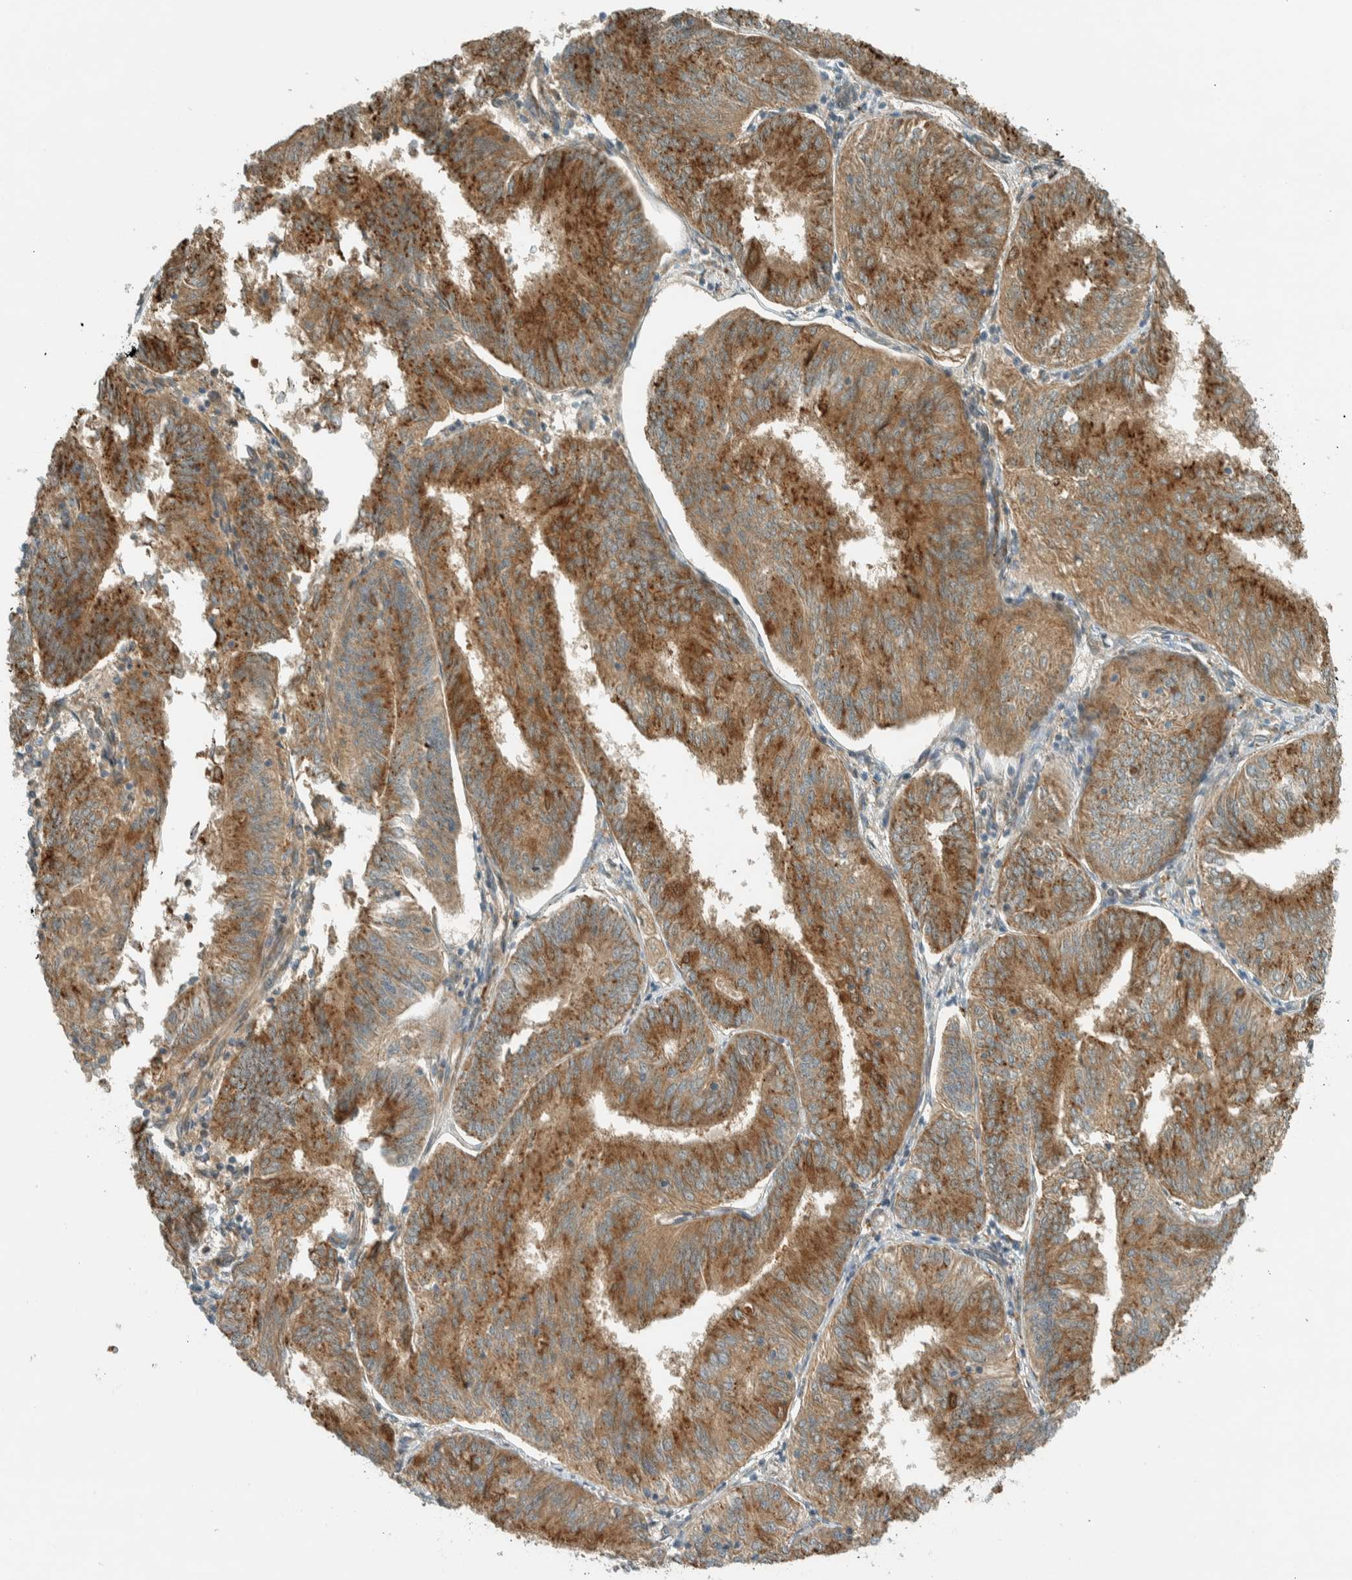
{"staining": {"intensity": "strong", "quantity": ">75%", "location": "cytoplasmic/membranous"}, "tissue": "endometrial cancer", "cell_type": "Tumor cells", "image_type": "cancer", "snomed": [{"axis": "morphology", "description": "Adenocarcinoma, NOS"}, {"axis": "topography", "description": "Endometrium"}], "caption": "Immunohistochemistry (IHC) staining of adenocarcinoma (endometrial), which shows high levels of strong cytoplasmic/membranous expression in approximately >75% of tumor cells indicating strong cytoplasmic/membranous protein staining. The staining was performed using DAB (brown) for protein detection and nuclei were counterstained in hematoxylin (blue).", "gene": "EXOC7", "patient": {"sex": "female", "age": 58}}